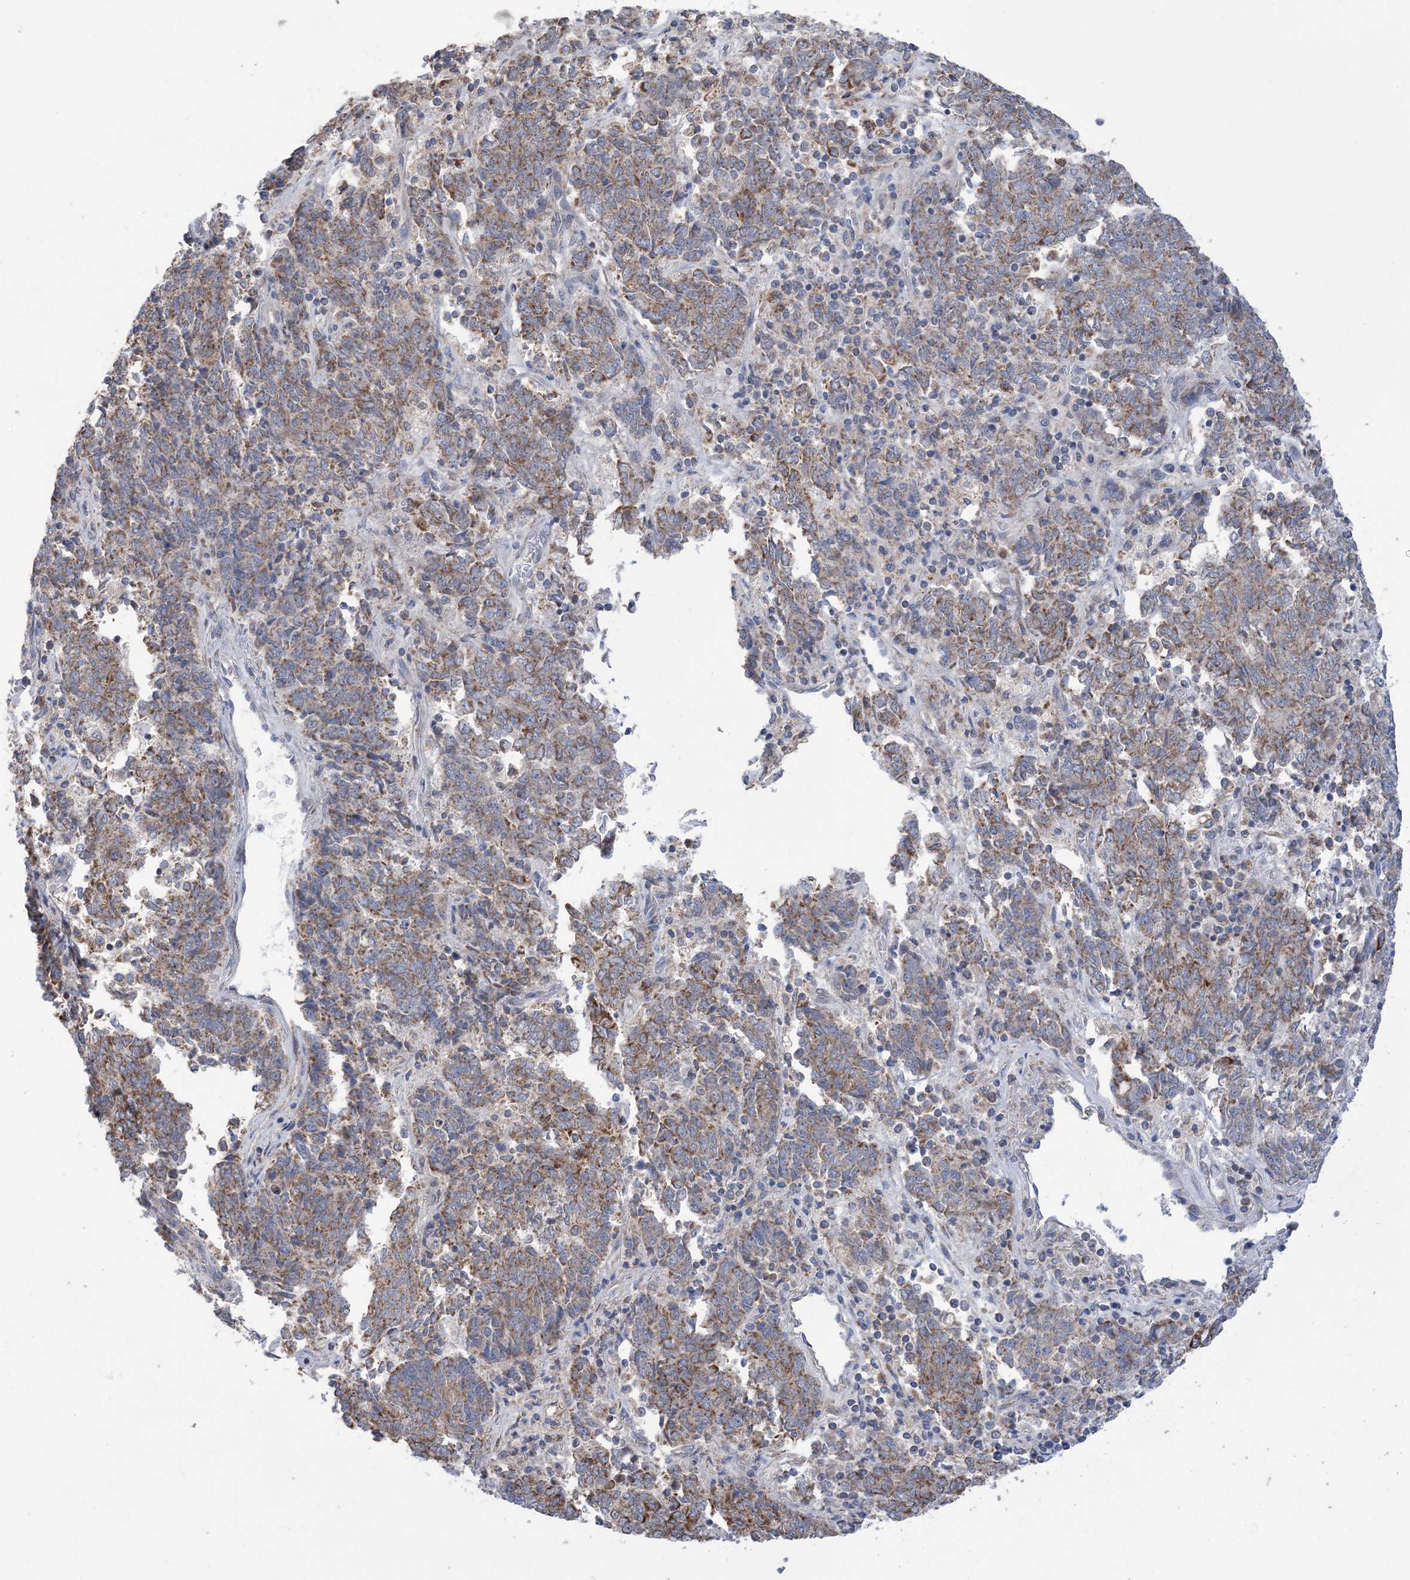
{"staining": {"intensity": "moderate", "quantity": ">75%", "location": "cytoplasmic/membranous"}, "tissue": "endometrial cancer", "cell_type": "Tumor cells", "image_type": "cancer", "snomed": [{"axis": "morphology", "description": "Adenocarcinoma, NOS"}, {"axis": "topography", "description": "Endometrium"}], "caption": "Immunohistochemical staining of adenocarcinoma (endometrial) shows medium levels of moderate cytoplasmic/membranous expression in about >75% of tumor cells.", "gene": "CLEC16A", "patient": {"sex": "female", "age": 80}}